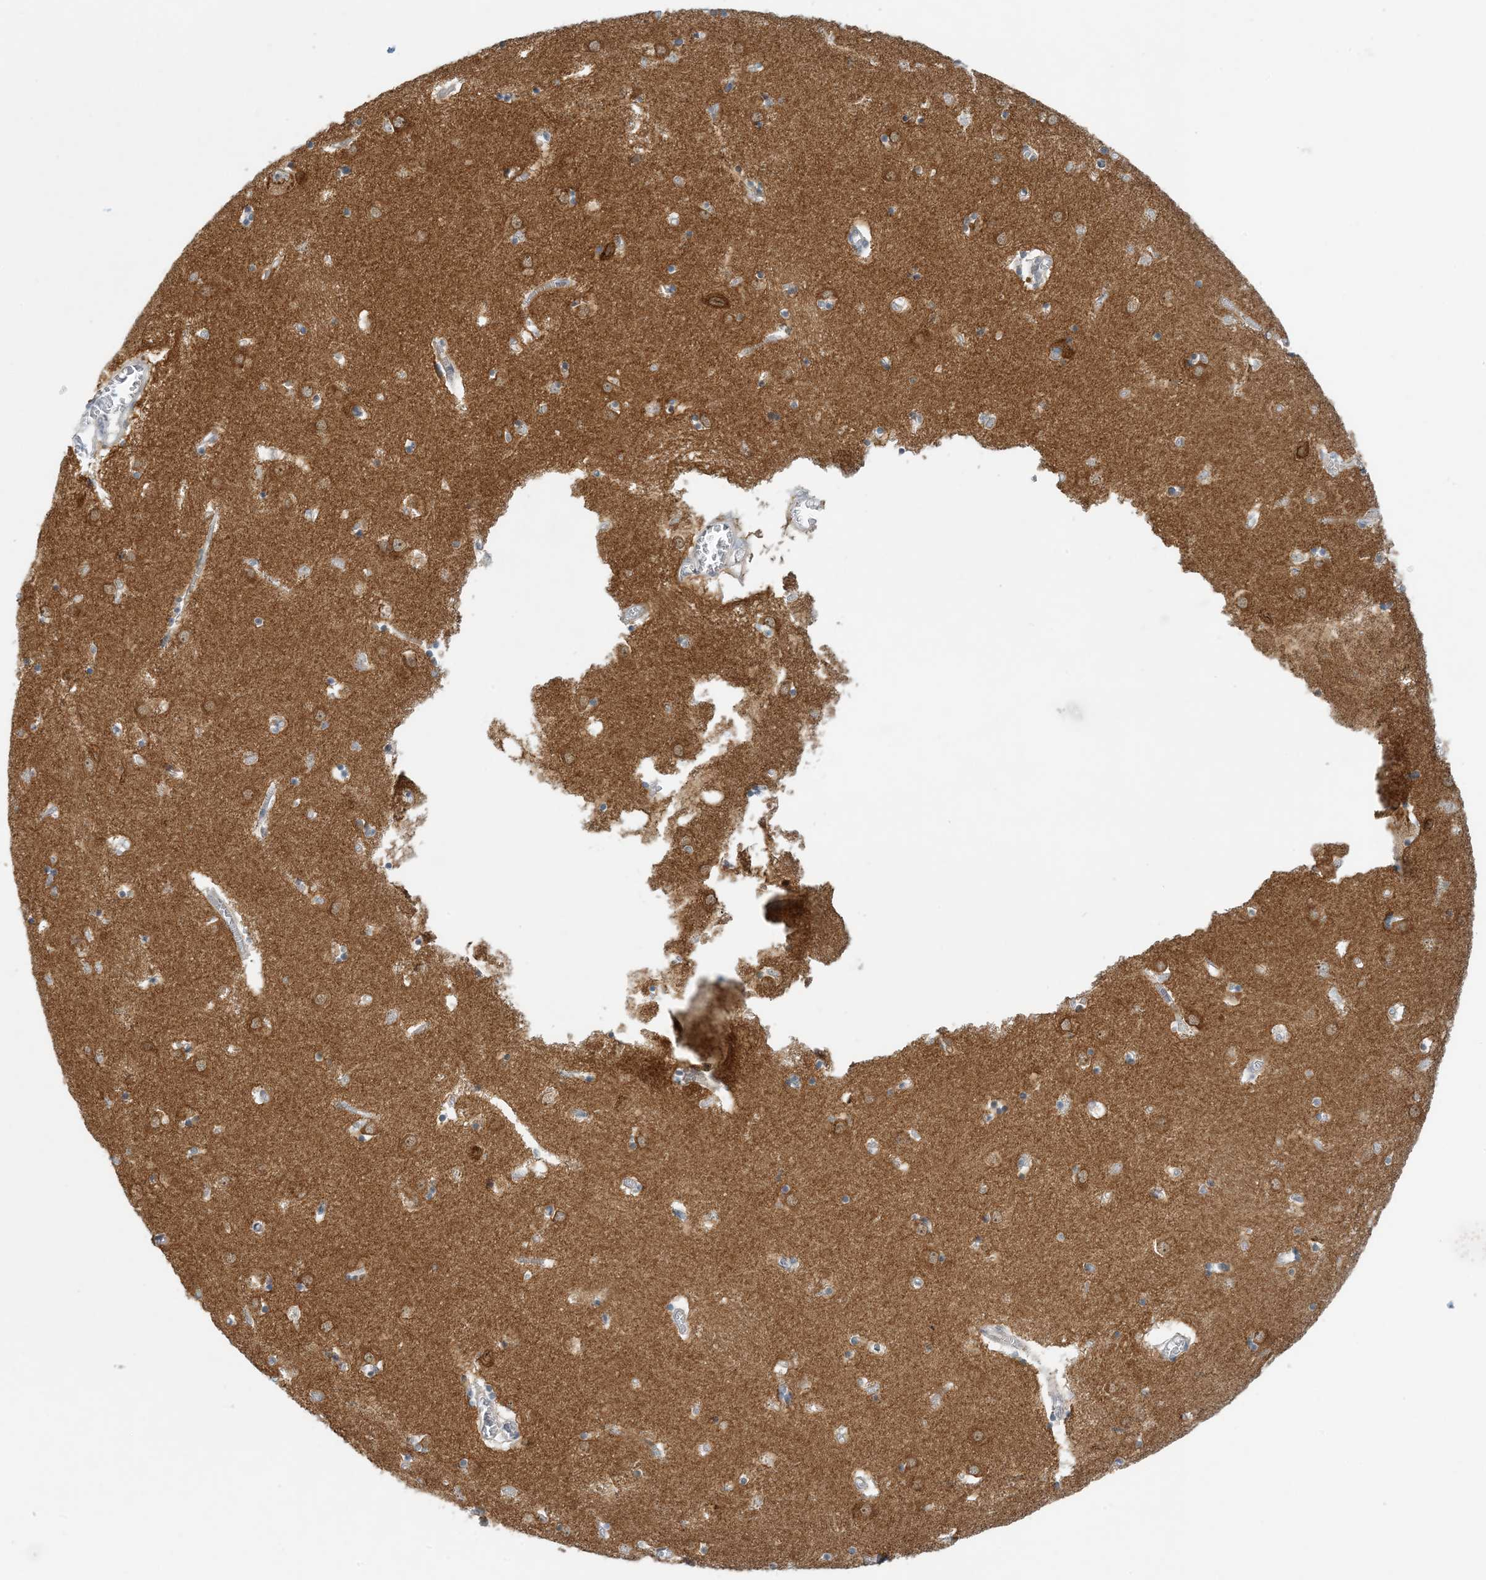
{"staining": {"intensity": "weak", "quantity": "<25%", "location": "cytoplasmic/membranous"}, "tissue": "caudate", "cell_type": "Glial cells", "image_type": "normal", "snomed": [{"axis": "morphology", "description": "Normal tissue, NOS"}, {"axis": "topography", "description": "Lateral ventricle wall"}], "caption": "Immunohistochemistry image of normal caudate: human caudate stained with DAB exhibits no significant protein positivity in glial cells.", "gene": "OBI1", "patient": {"sex": "male", "age": 70}}